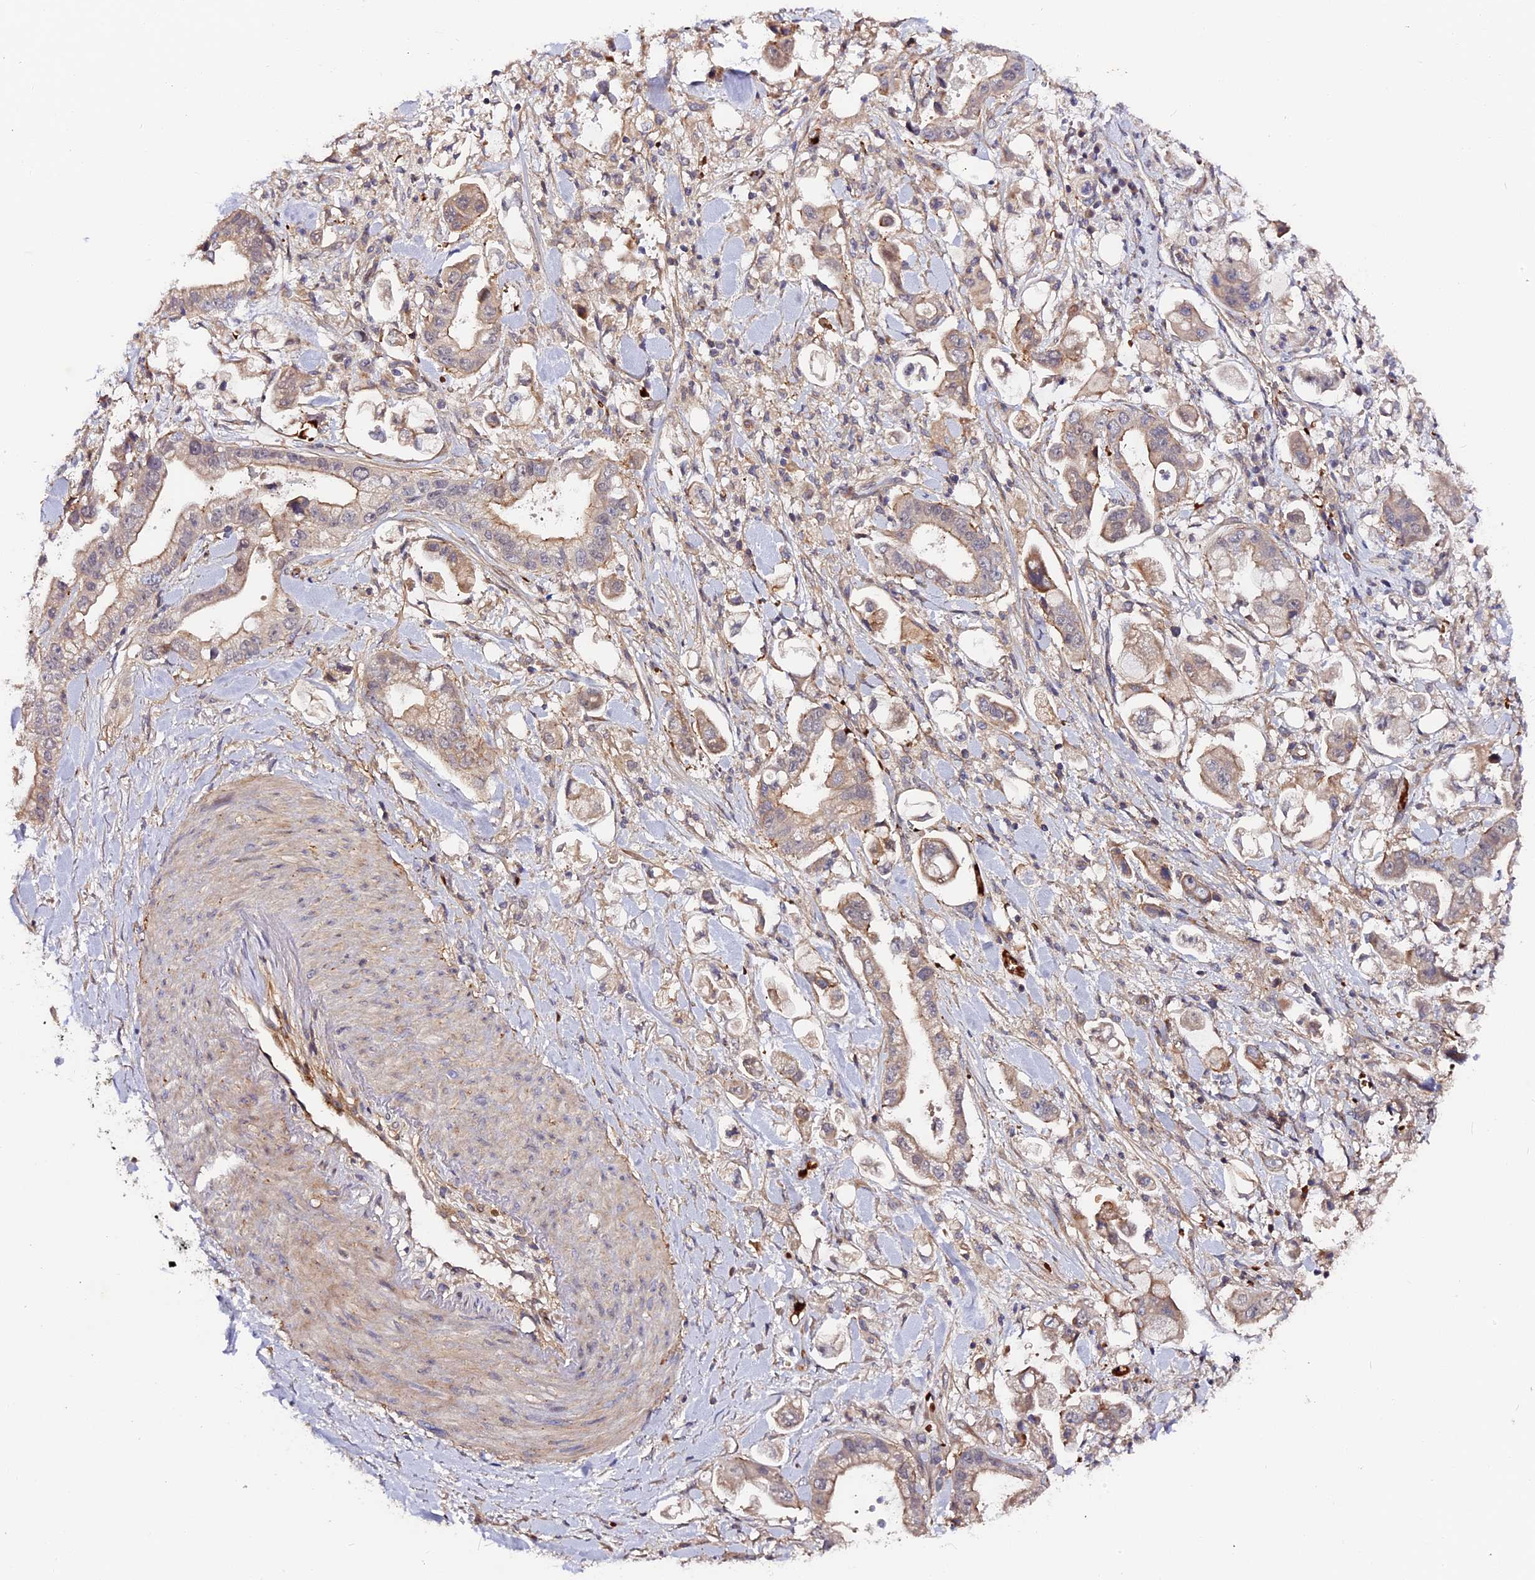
{"staining": {"intensity": "weak", "quantity": "25%-75%", "location": "cytoplasmic/membranous"}, "tissue": "stomach cancer", "cell_type": "Tumor cells", "image_type": "cancer", "snomed": [{"axis": "morphology", "description": "Adenocarcinoma, NOS"}, {"axis": "topography", "description": "Stomach"}], "caption": "A brown stain labels weak cytoplasmic/membranous staining of a protein in adenocarcinoma (stomach) tumor cells. The staining is performed using DAB (3,3'-diaminobenzidine) brown chromogen to label protein expression. The nuclei are counter-stained blue using hematoxylin.", "gene": "MISP3", "patient": {"sex": "male", "age": 62}}